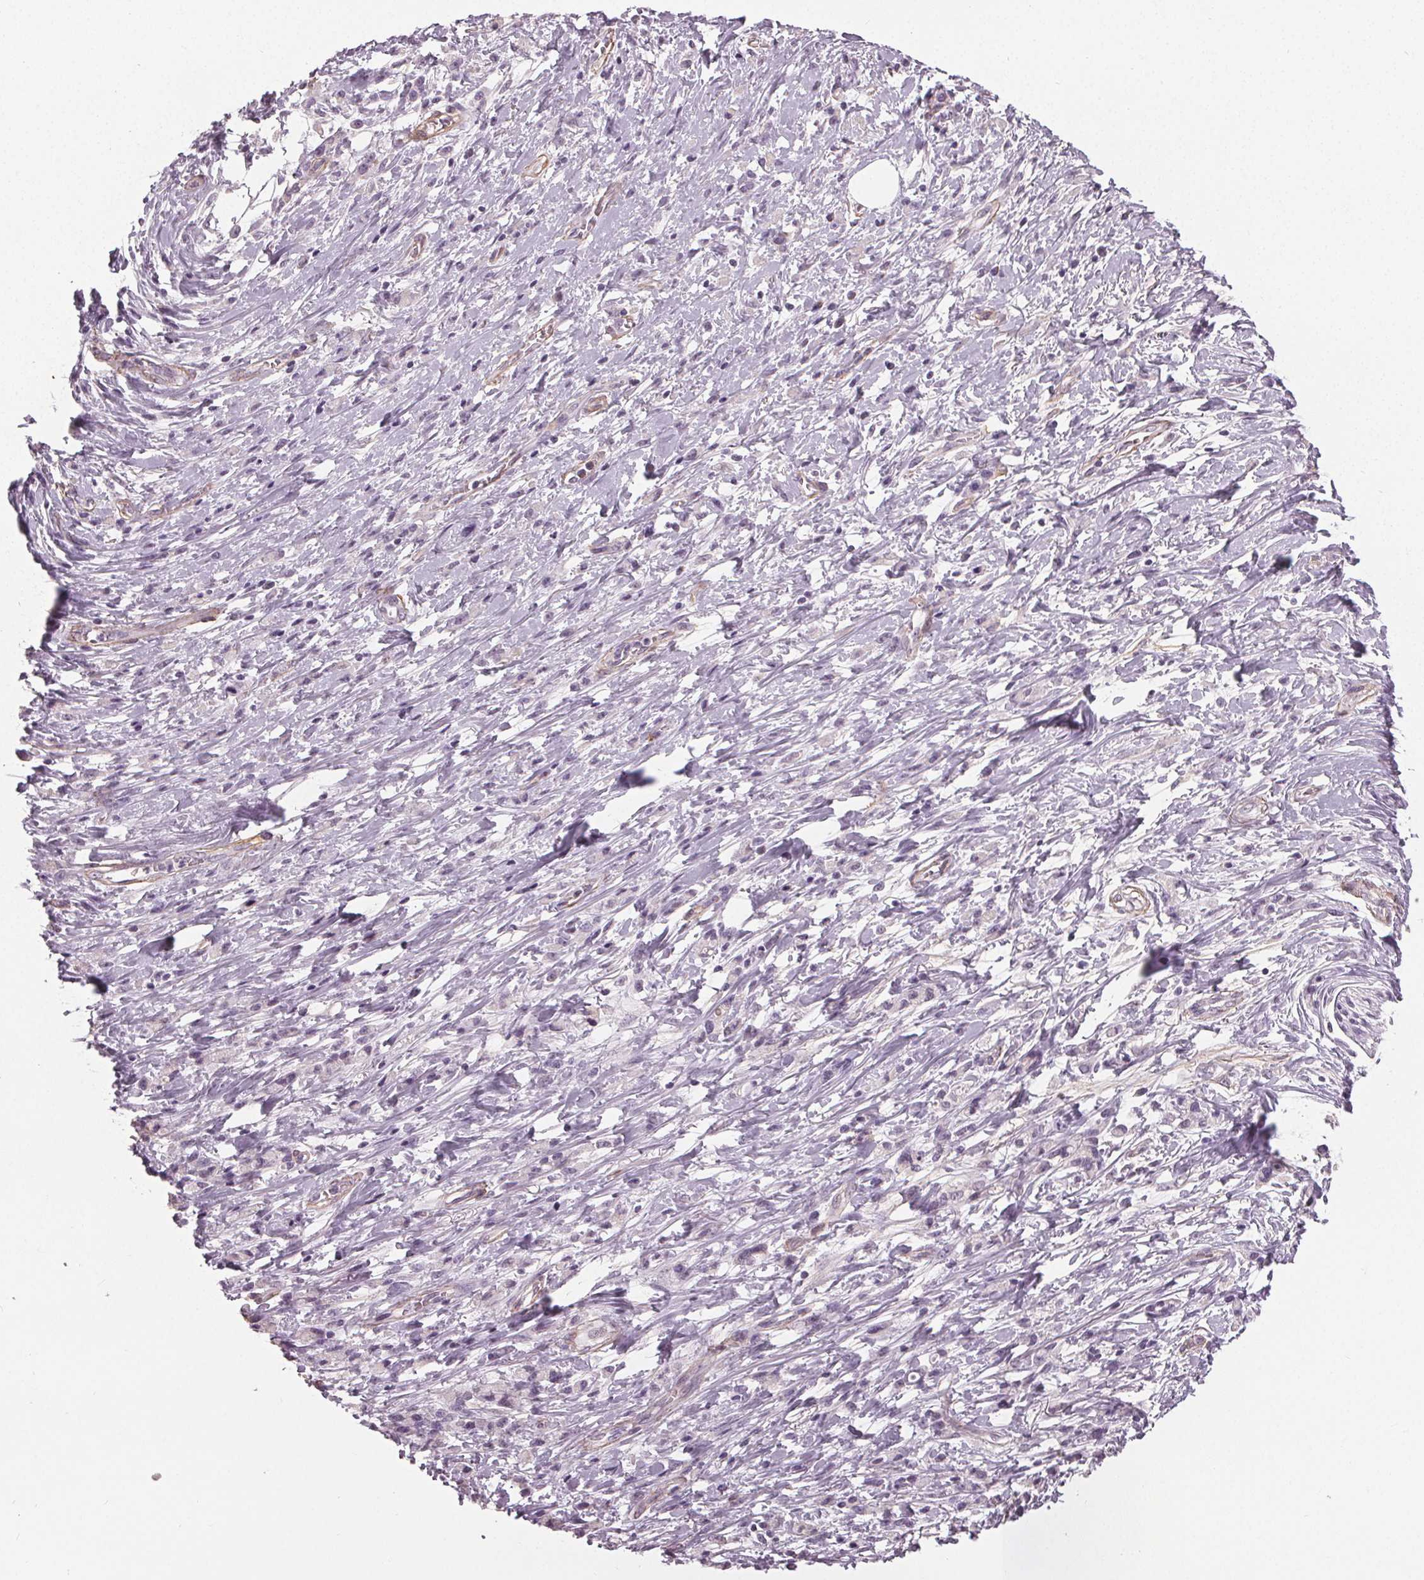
{"staining": {"intensity": "negative", "quantity": "none", "location": "none"}, "tissue": "stomach cancer", "cell_type": "Tumor cells", "image_type": "cancer", "snomed": [{"axis": "morphology", "description": "Adenocarcinoma, NOS"}, {"axis": "topography", "description": "Stomach"}], "caption": "Immunohistochemistry (IHC) histopathology image of neoplastic tissue: stomach cancer (adenocarcinoma) stained with DAB exhibits no significant protein staining in tumor cells.", "gene": "PKP1", "patient": {"sex": "female", "age": 84}}